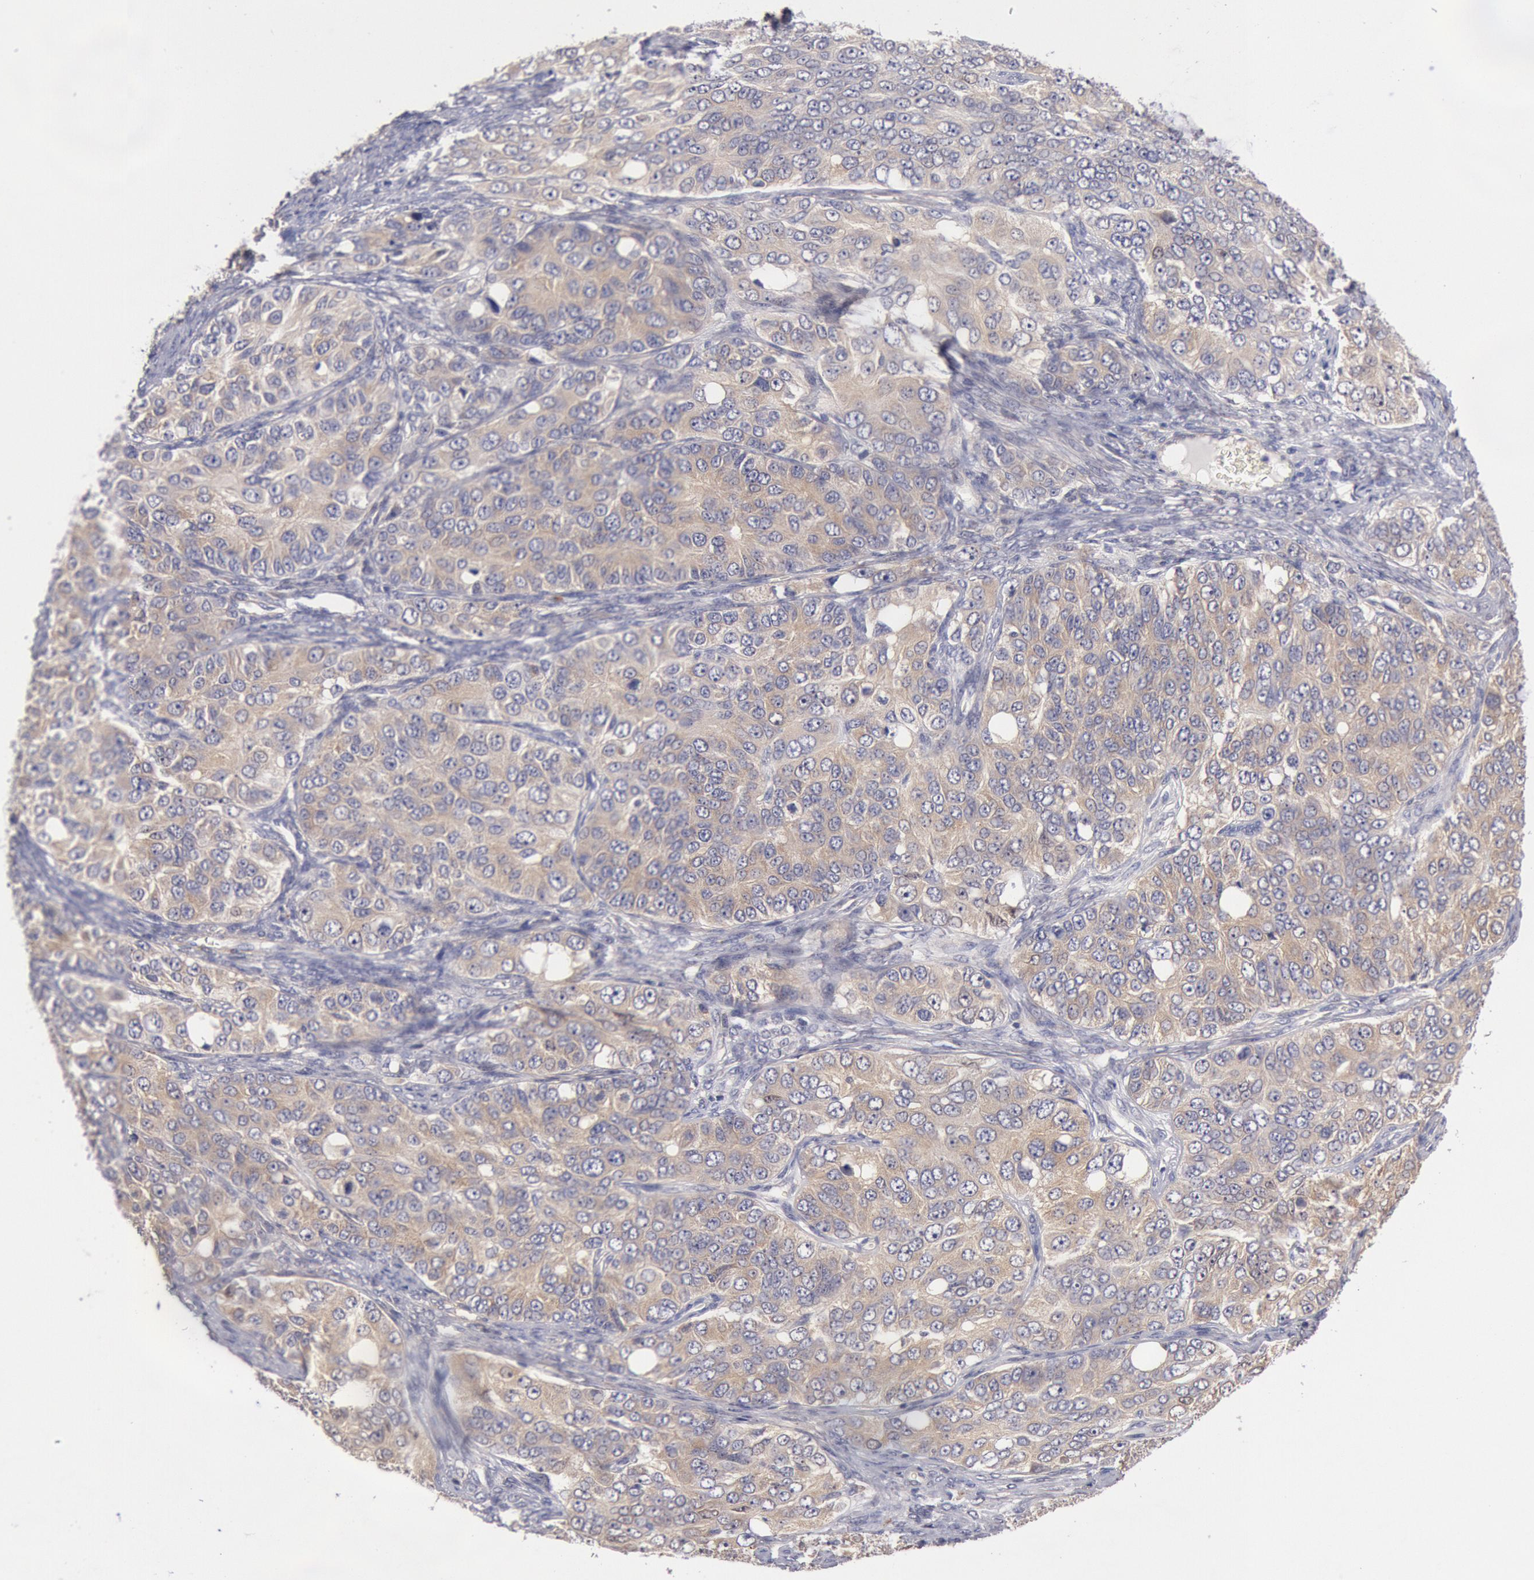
{"staining": {"intensity": "weak", "quantity": ">75%", "location": "cytoplasmic/membranous"}, "tissue": "ovarian cancer", "cell_type": "Tumor cells", "image_type": "cancer", "snomed": [{"axis": "morphology", "description": "Carcinoma, endometroid"}, {"axis": "topography", "description": "Ovary"}], "caption": "Endometroid carcinoma (ovarian) was stained to show a protein in brown. There is low levels of weak cytoplasmic/membranous expression in approximately >75% of tumor cells. The staining was performed using DAB to visualize the protein expression in brown, while the nuclei were stained in blue with hematoxylin (Magnification: 20x).", "gene": "TMED8", "patient": {"sex": "female", "age": 51}}